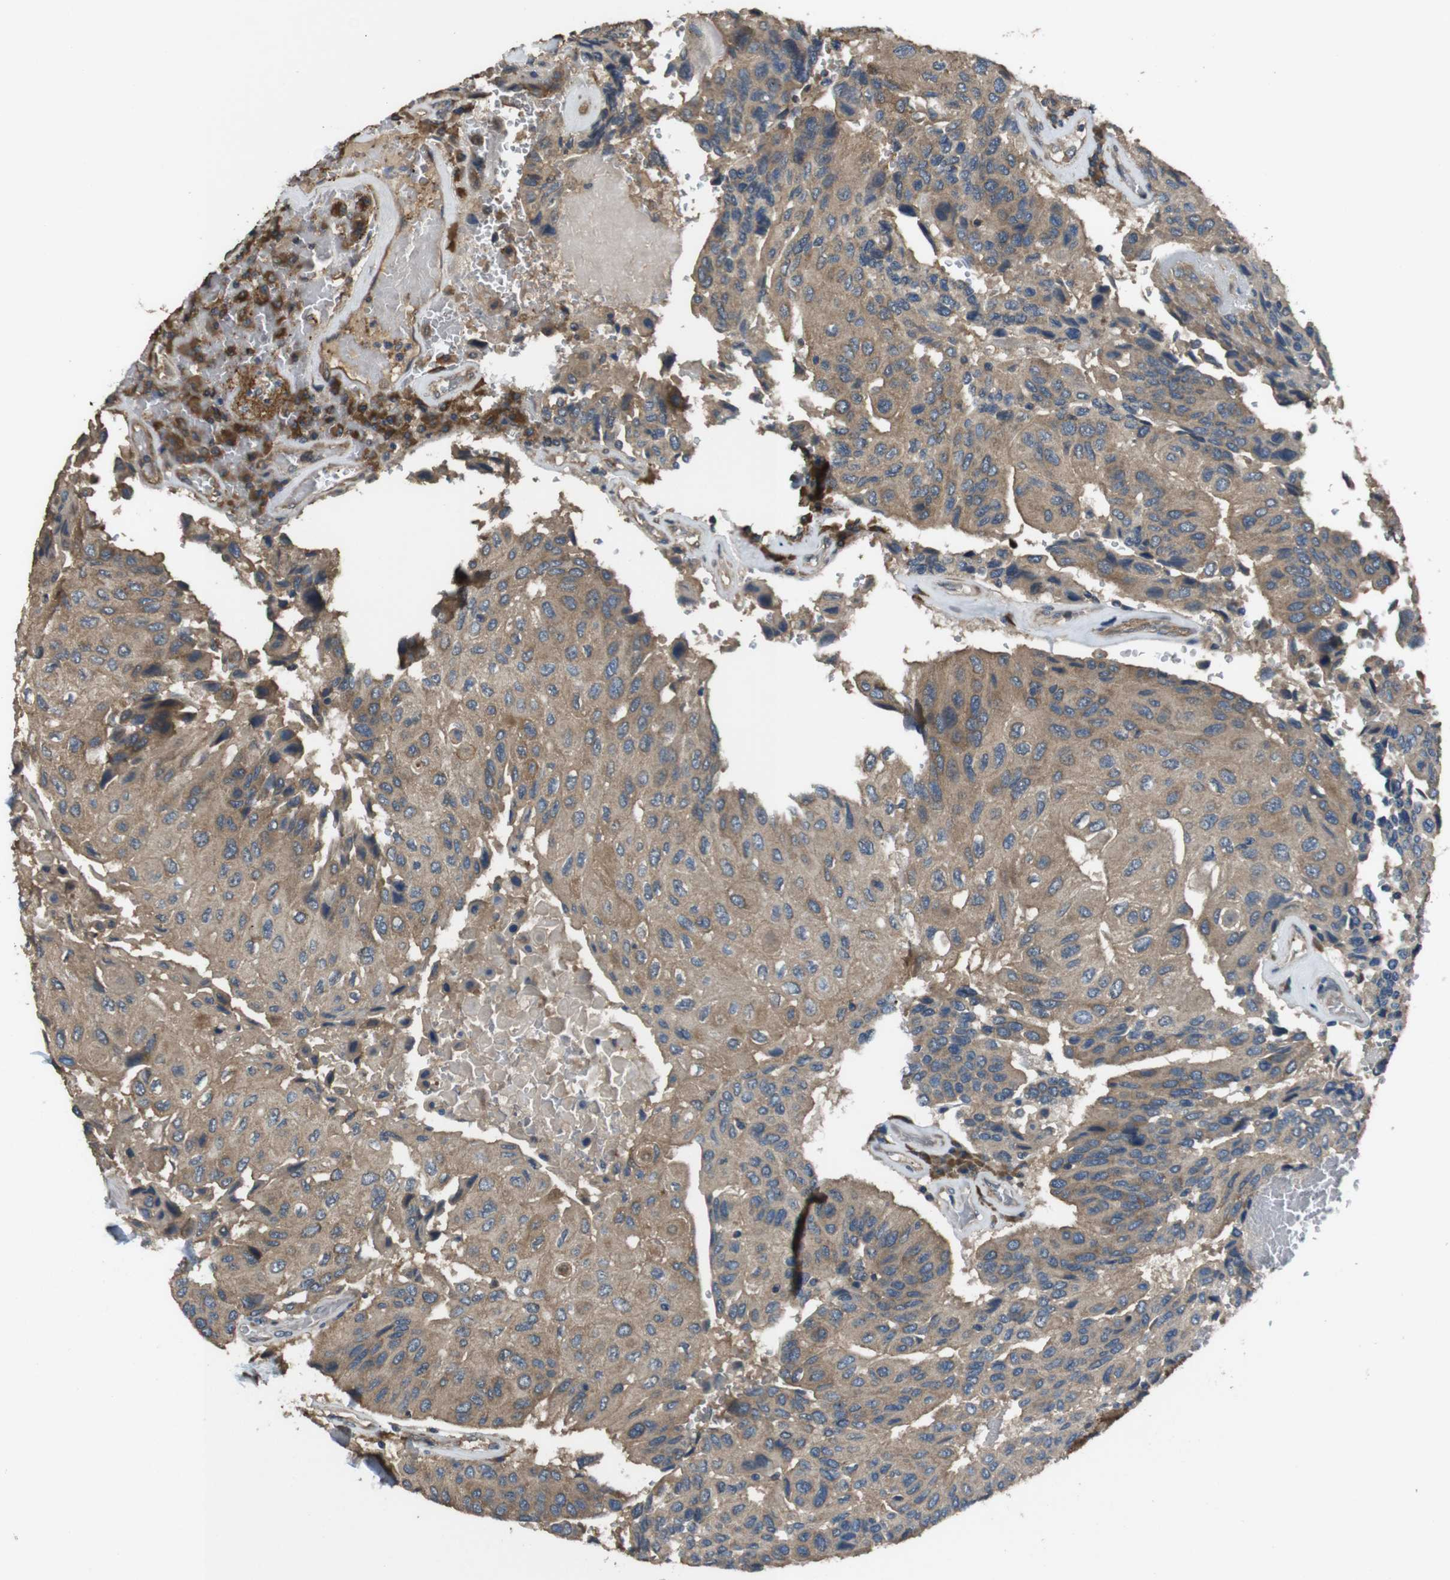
{"staining": {"intensity": "moderate", "quantity": ">75%", "location": "cytoplasmic/membranous"}, "tissue": "urothelial cancer", "cell_type": "Tumor cells", "image_type": "cancer", "snomed": [{"axis": "morphology", "description": "Urothelial carcinoma, High grade"}, {"axis": "topography", "description": "Urinary bladder"}], "caption": "Immunohistochemical staining of urothelial carcinoma (high-grade) exhibits medium levels of moderate cytoplasmic/membranous protein staining in approximately >75% of tumor cells.", "gene": "FUT2", "patient": {"sex": "female", "age": 85}}